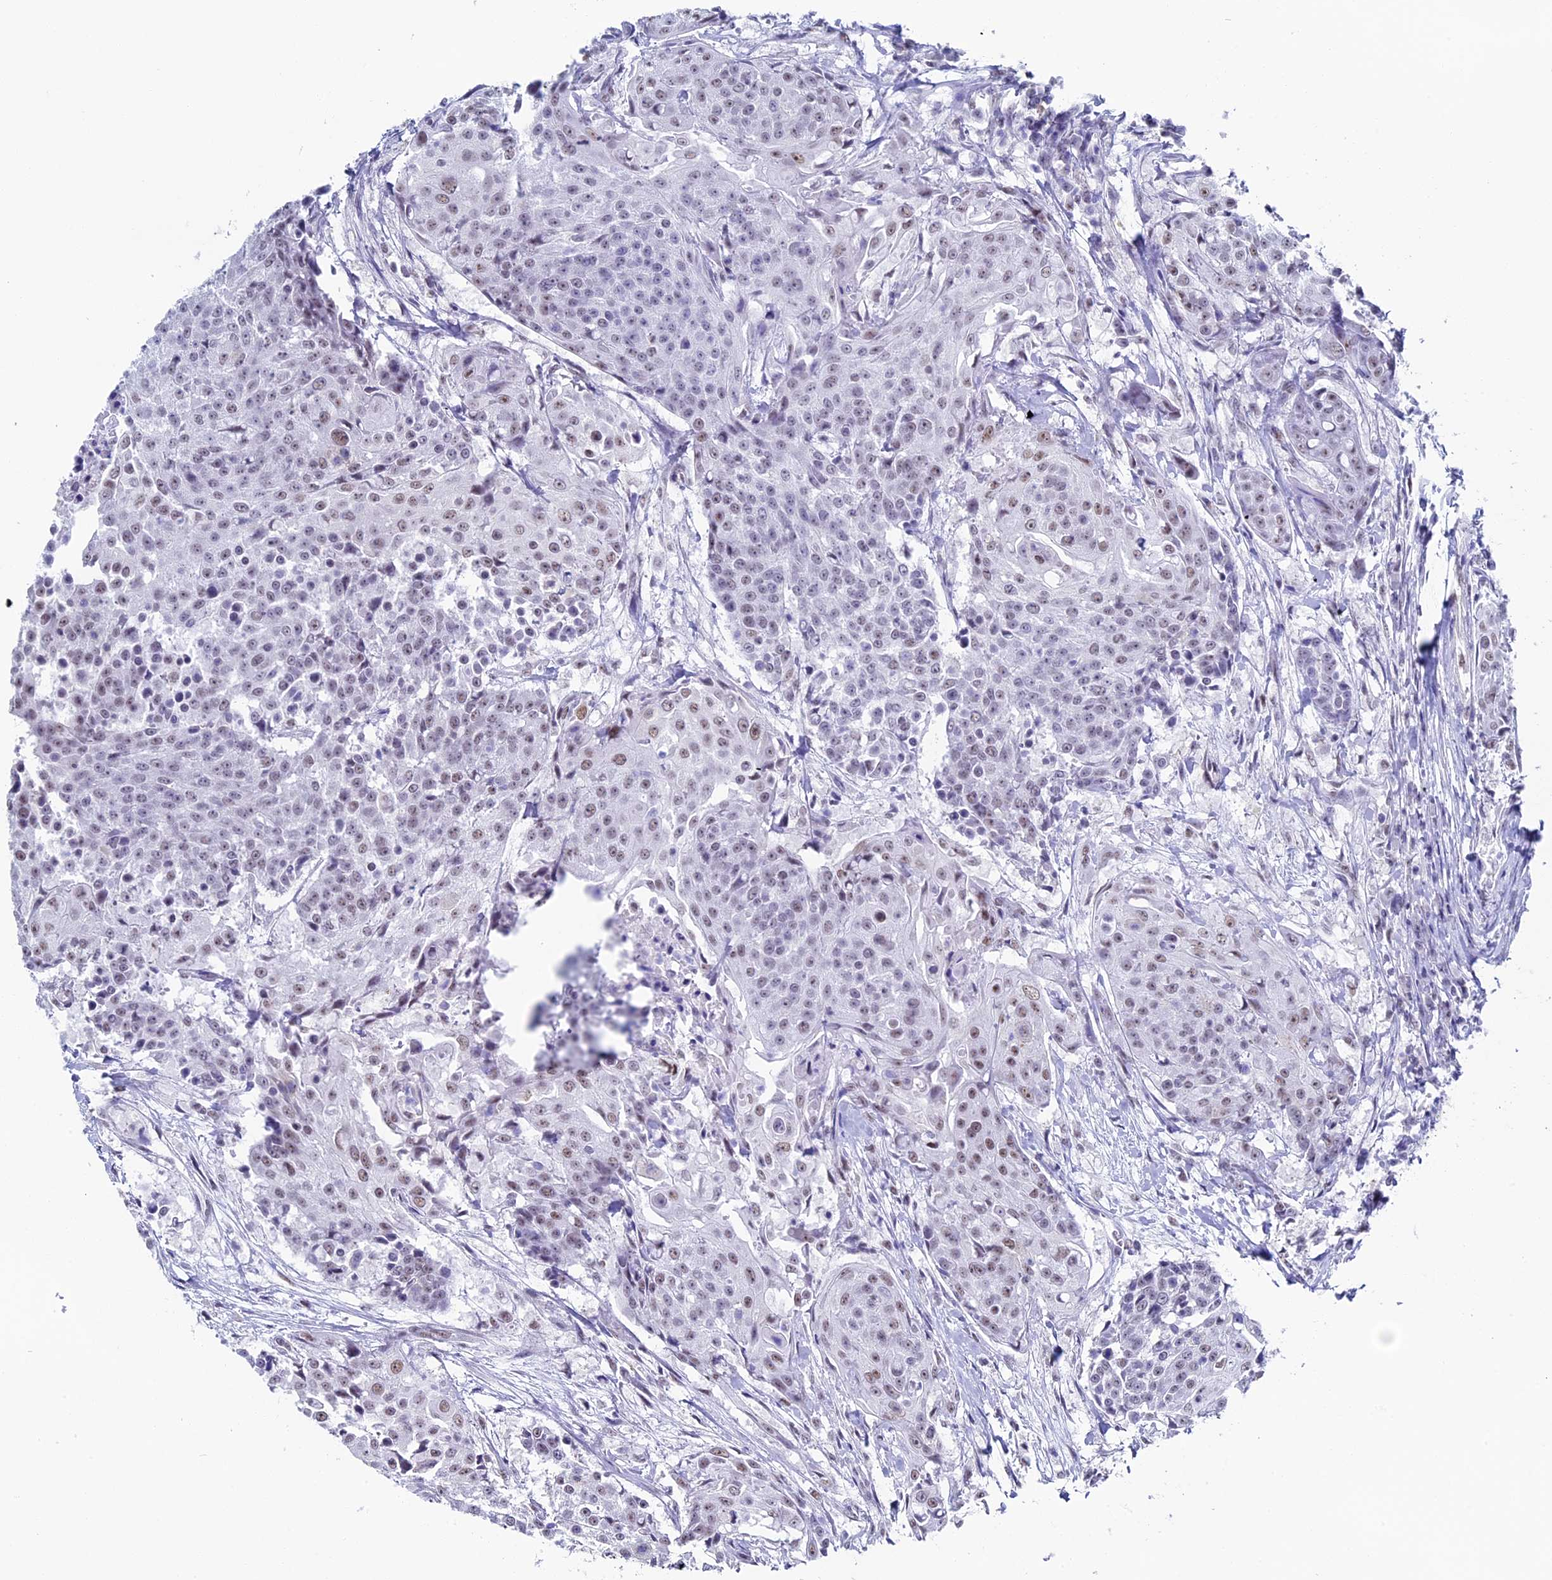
{"staining": {"intensity": "weak", "quantity": "25%-75%", "location": "nuclear"}, "tissue": "urothelial cancer", "cell_type": "Tumor cells", "image_type": "cancer", "snomed": [{"axis": "morphology", "description": "Urothelial carcinoma, High grade"}, {"axis": "topography", "description": "Urinary bladder"}], "caption": "Immunohistochemistry micrograph of human urothelial carcinoma (high-grade) stained for a protein (brown), which exhibits low levels of weak nuclear staining in approximately 25%-75% of tumor cells.", "gene": "CD2BP2", "patient": {"sex": "female", "age": 63}}